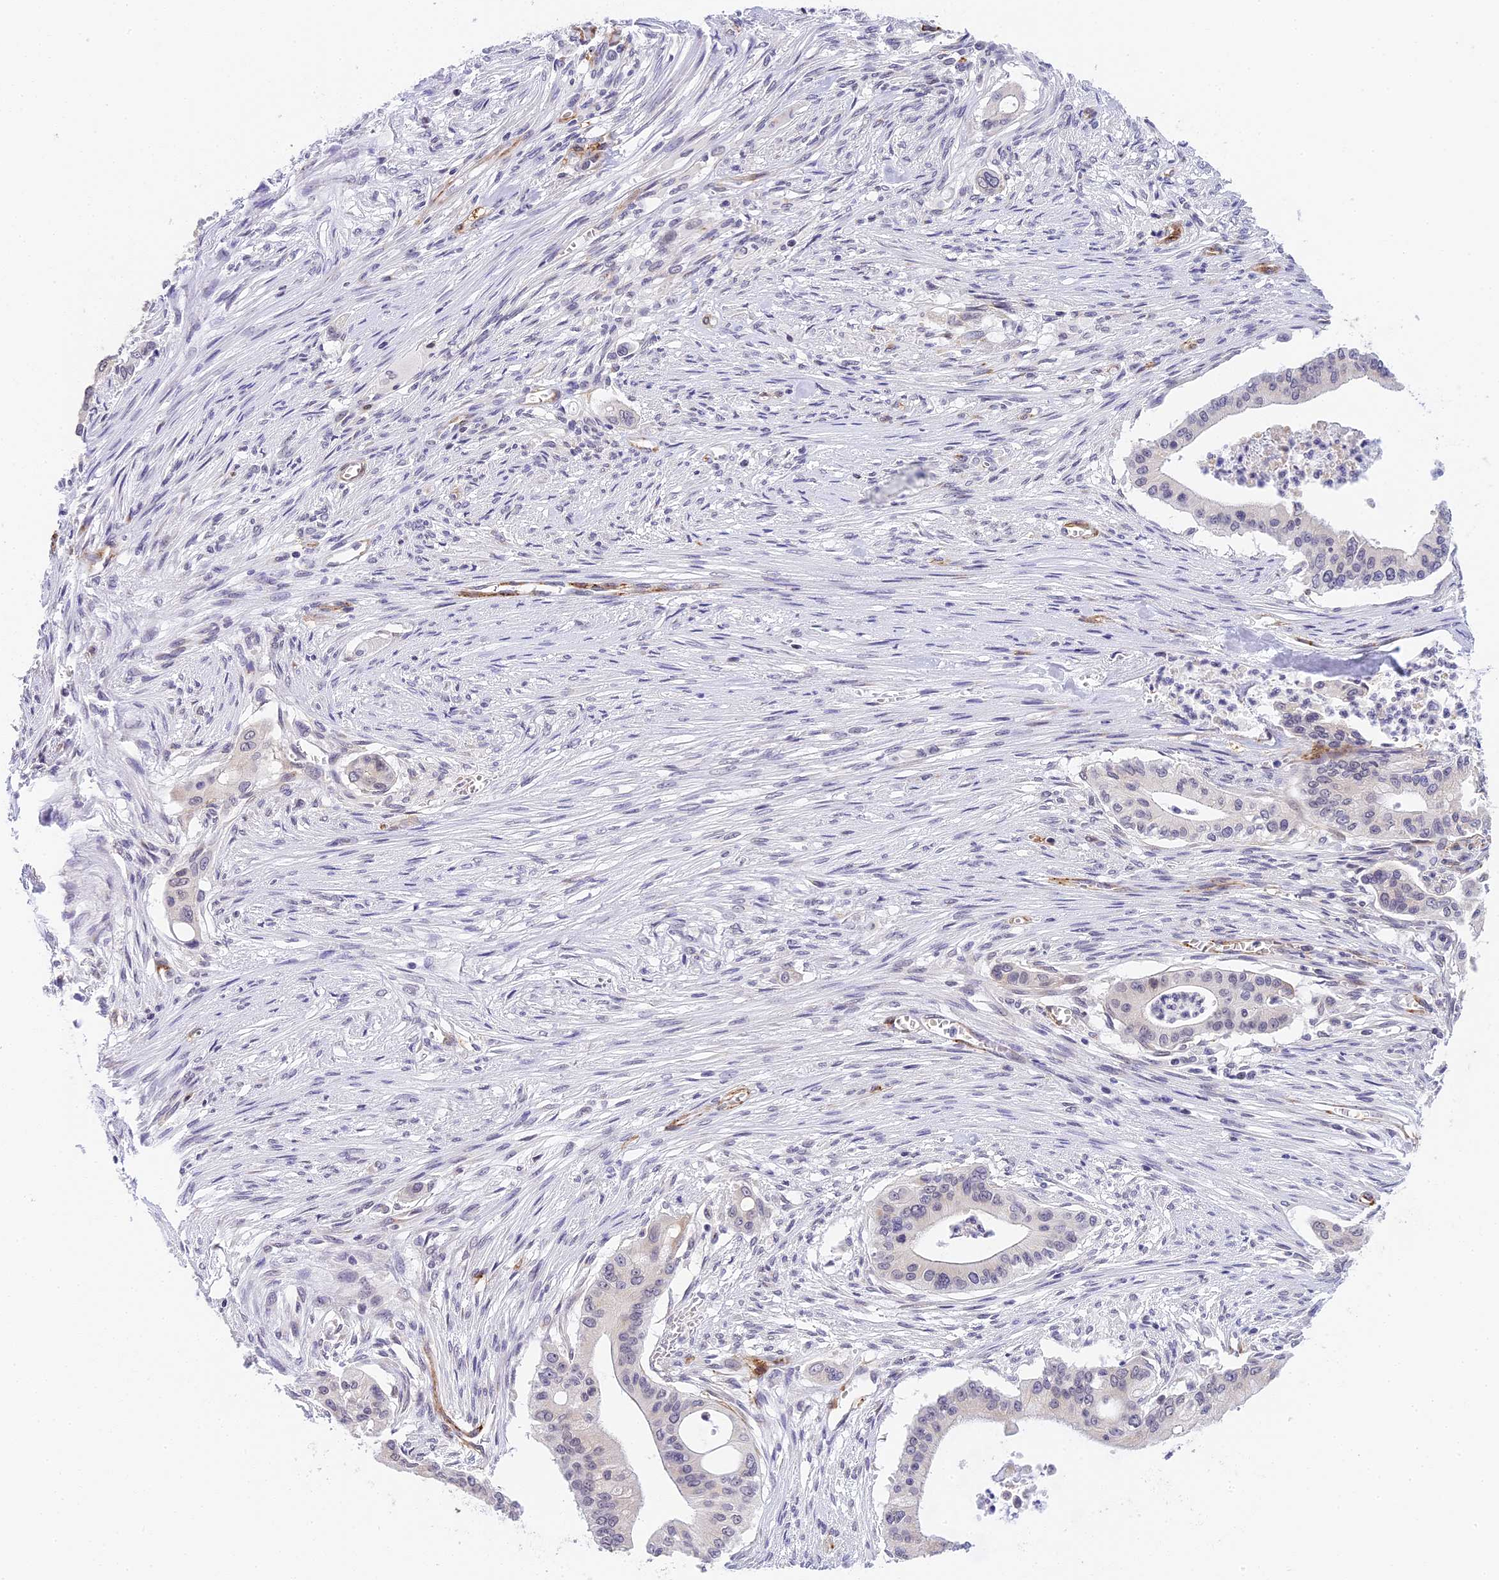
{"staining": {"intensity": "weak", "quantity": "<25%", "location": "cytoplasmic/membranous"}, "tissue": "pancreatic cancer", "cell_type": "Tumor cells", "image_type": "cancer", "snomed": [{"axis": "morphology", "description": "Adenocarcinoma, NOS"}, {"axis": "topography", "description": "Pancreas"}], "caption": "This micrograph is of pancreatic cancer (adenocarcinoma) stained with immunohistochemistry (IHC) to label a protein in brown with the nuclei are counter-stained blue. There is no staining in tumor cells. (Immunohistochemistry (ihc), brightfield microscopy, high magnification).", "gene": "HEATR5B", "patient": {"sex": "male", "age": 46}}